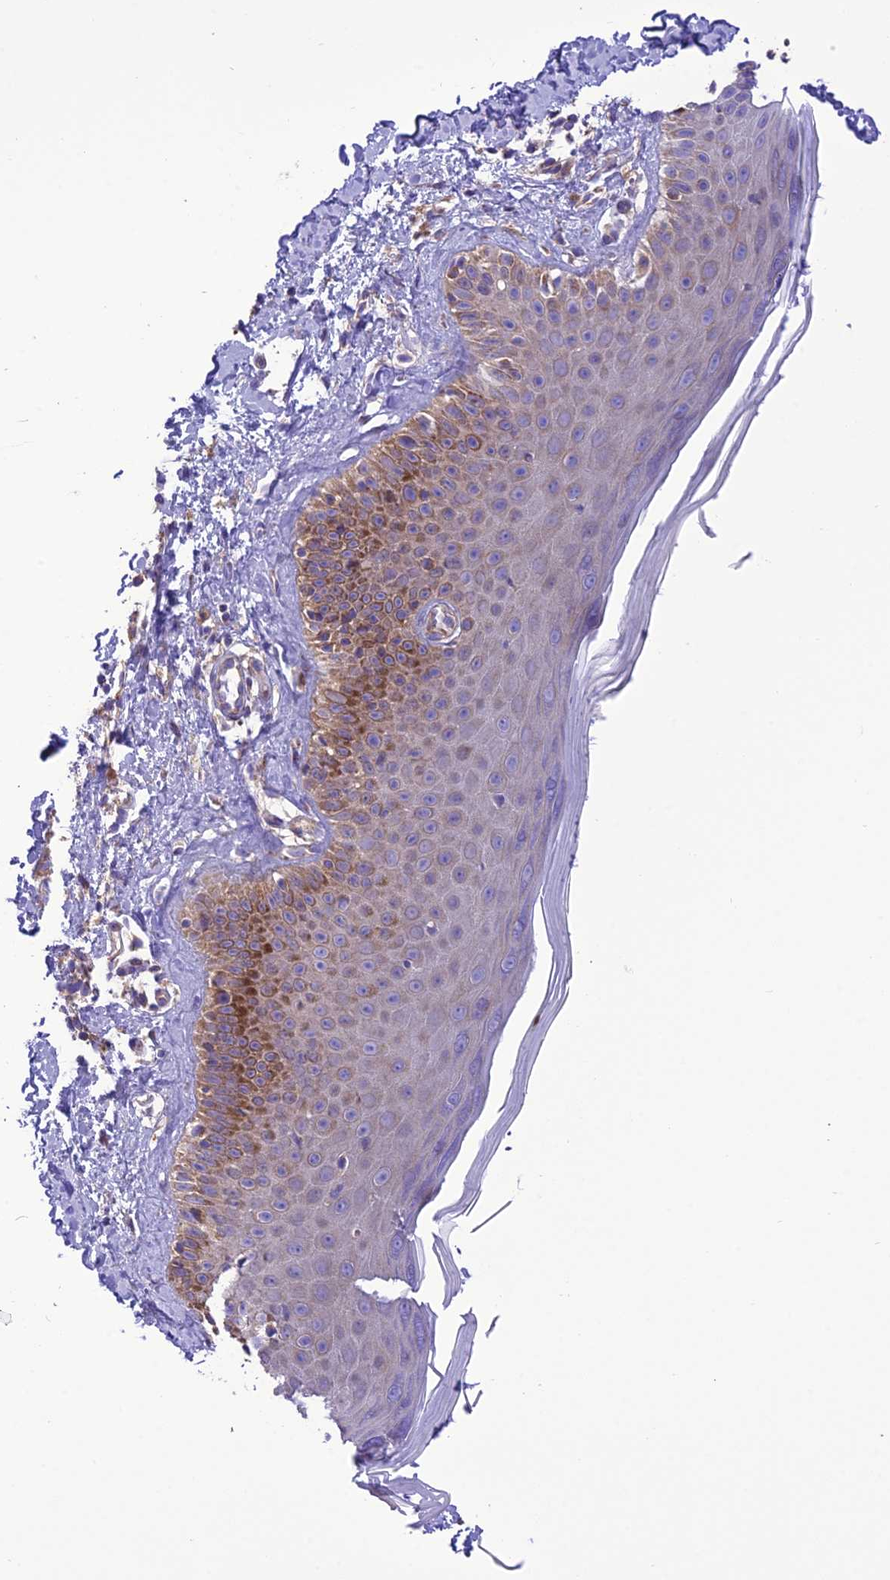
{"staining": {"intensity": "negative", "quantity": "none", "location": "none"}, "tissue": "skin", "cell_type": "Fibroblasts", "image_type": "normal", "snomed": [{"axis": "morphology", "description": "Normal tissue, NOS"}, {"axis": "topography", "description": "Skin"}], "caption": "There is no significant positivity in fibroblasts of skin. (Stains: DAB immunohistochemistry (IHC) with hematoxylin counter stain, Microscopy: brightfield microscopy at high magnification).", "gene": "MAP3K12", "patient": {"sex": "male", "age": 52}}